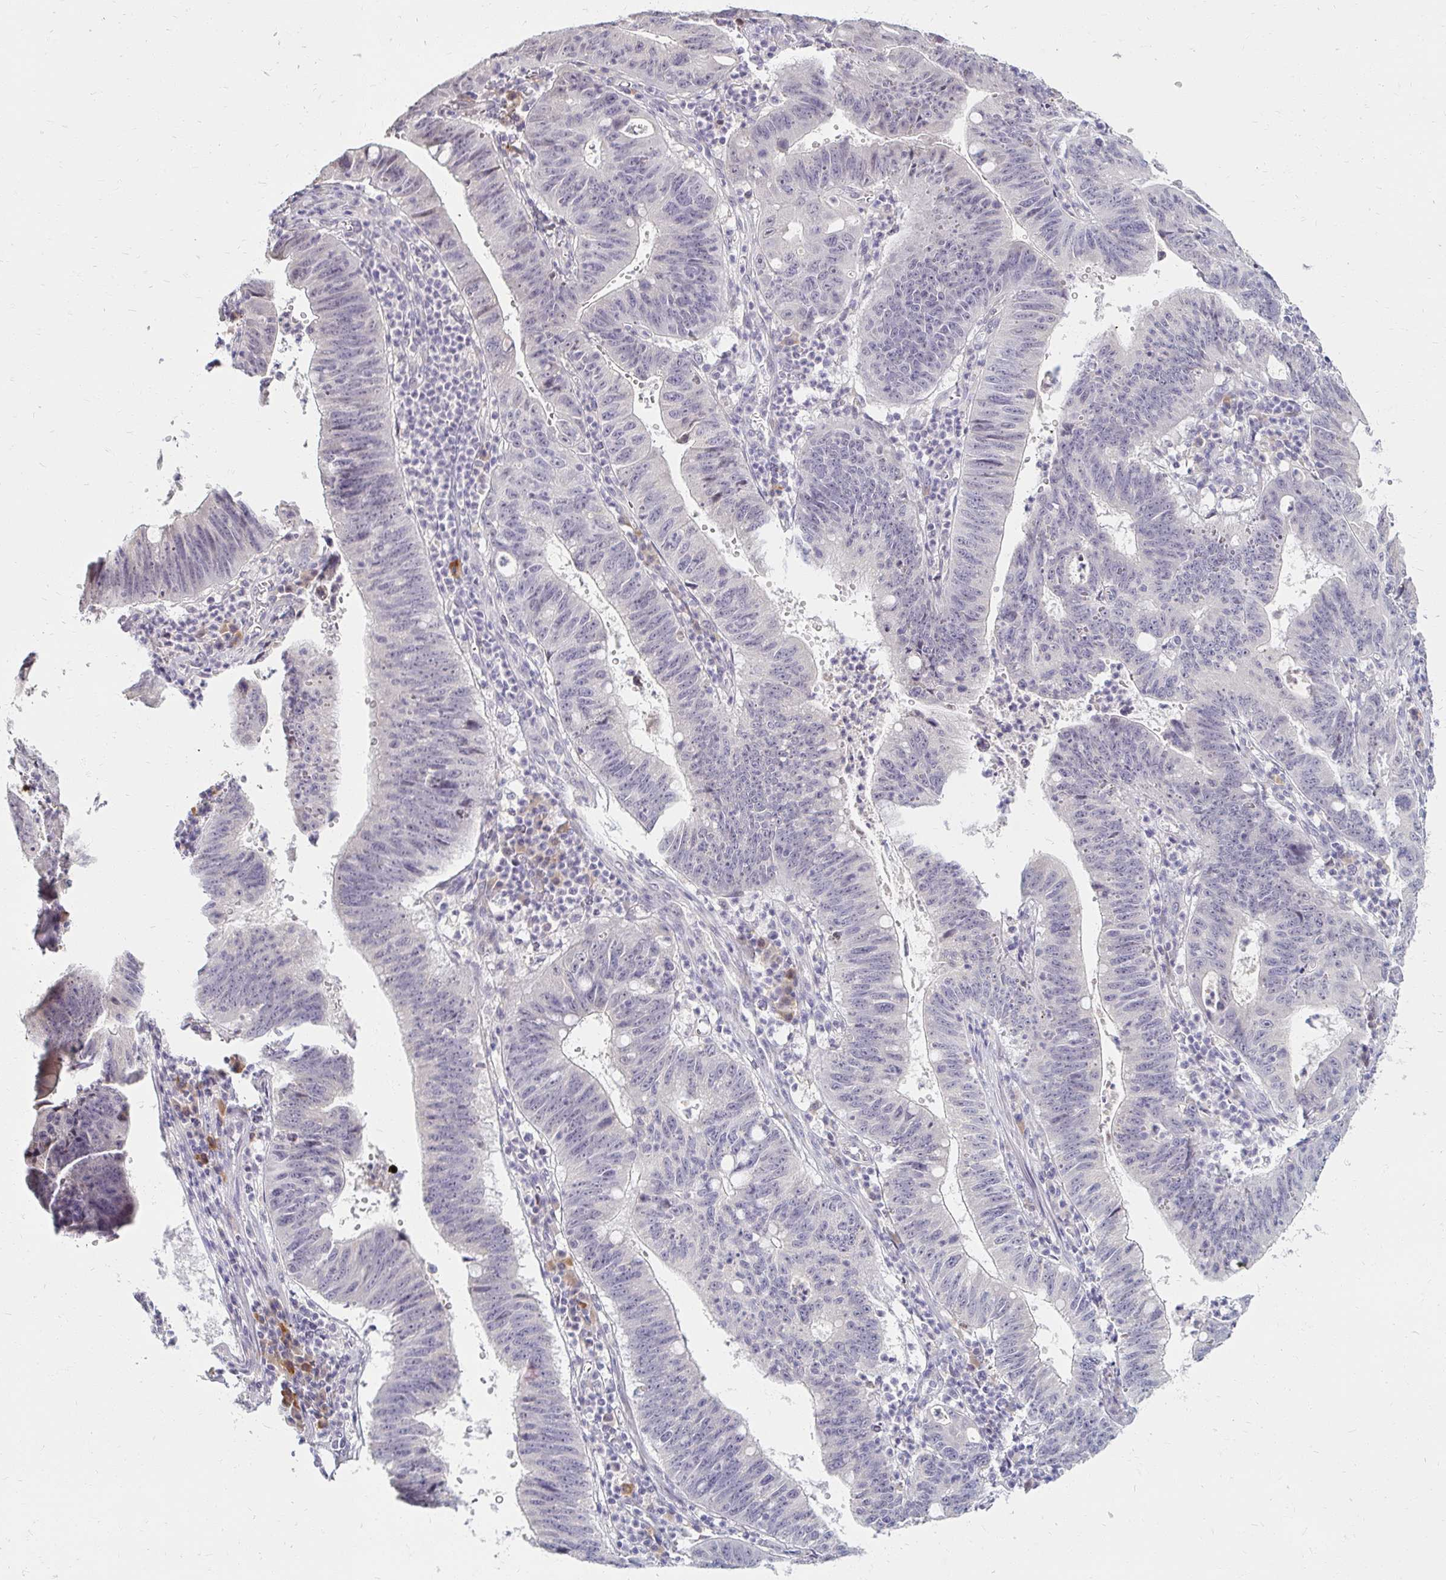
{"staining": {"intensity": "negative", "quantity": "none", "location": "none"}, "tissue": "stomach cancer", "cell_type": "Tumor cells", "image_type": "cancer", "snomed": [{"axis": "morphology", "description": "Adenocarcinoma, NOS"}, {"axis": "topography", "description": "Stomach"}], "caption": "This is an IHC photomicrograph of human stomach adenocarcinoma. There is no positivity in tumor cells.", "gene": "DDN", "patient": {"sex": "male", "age": 59}}